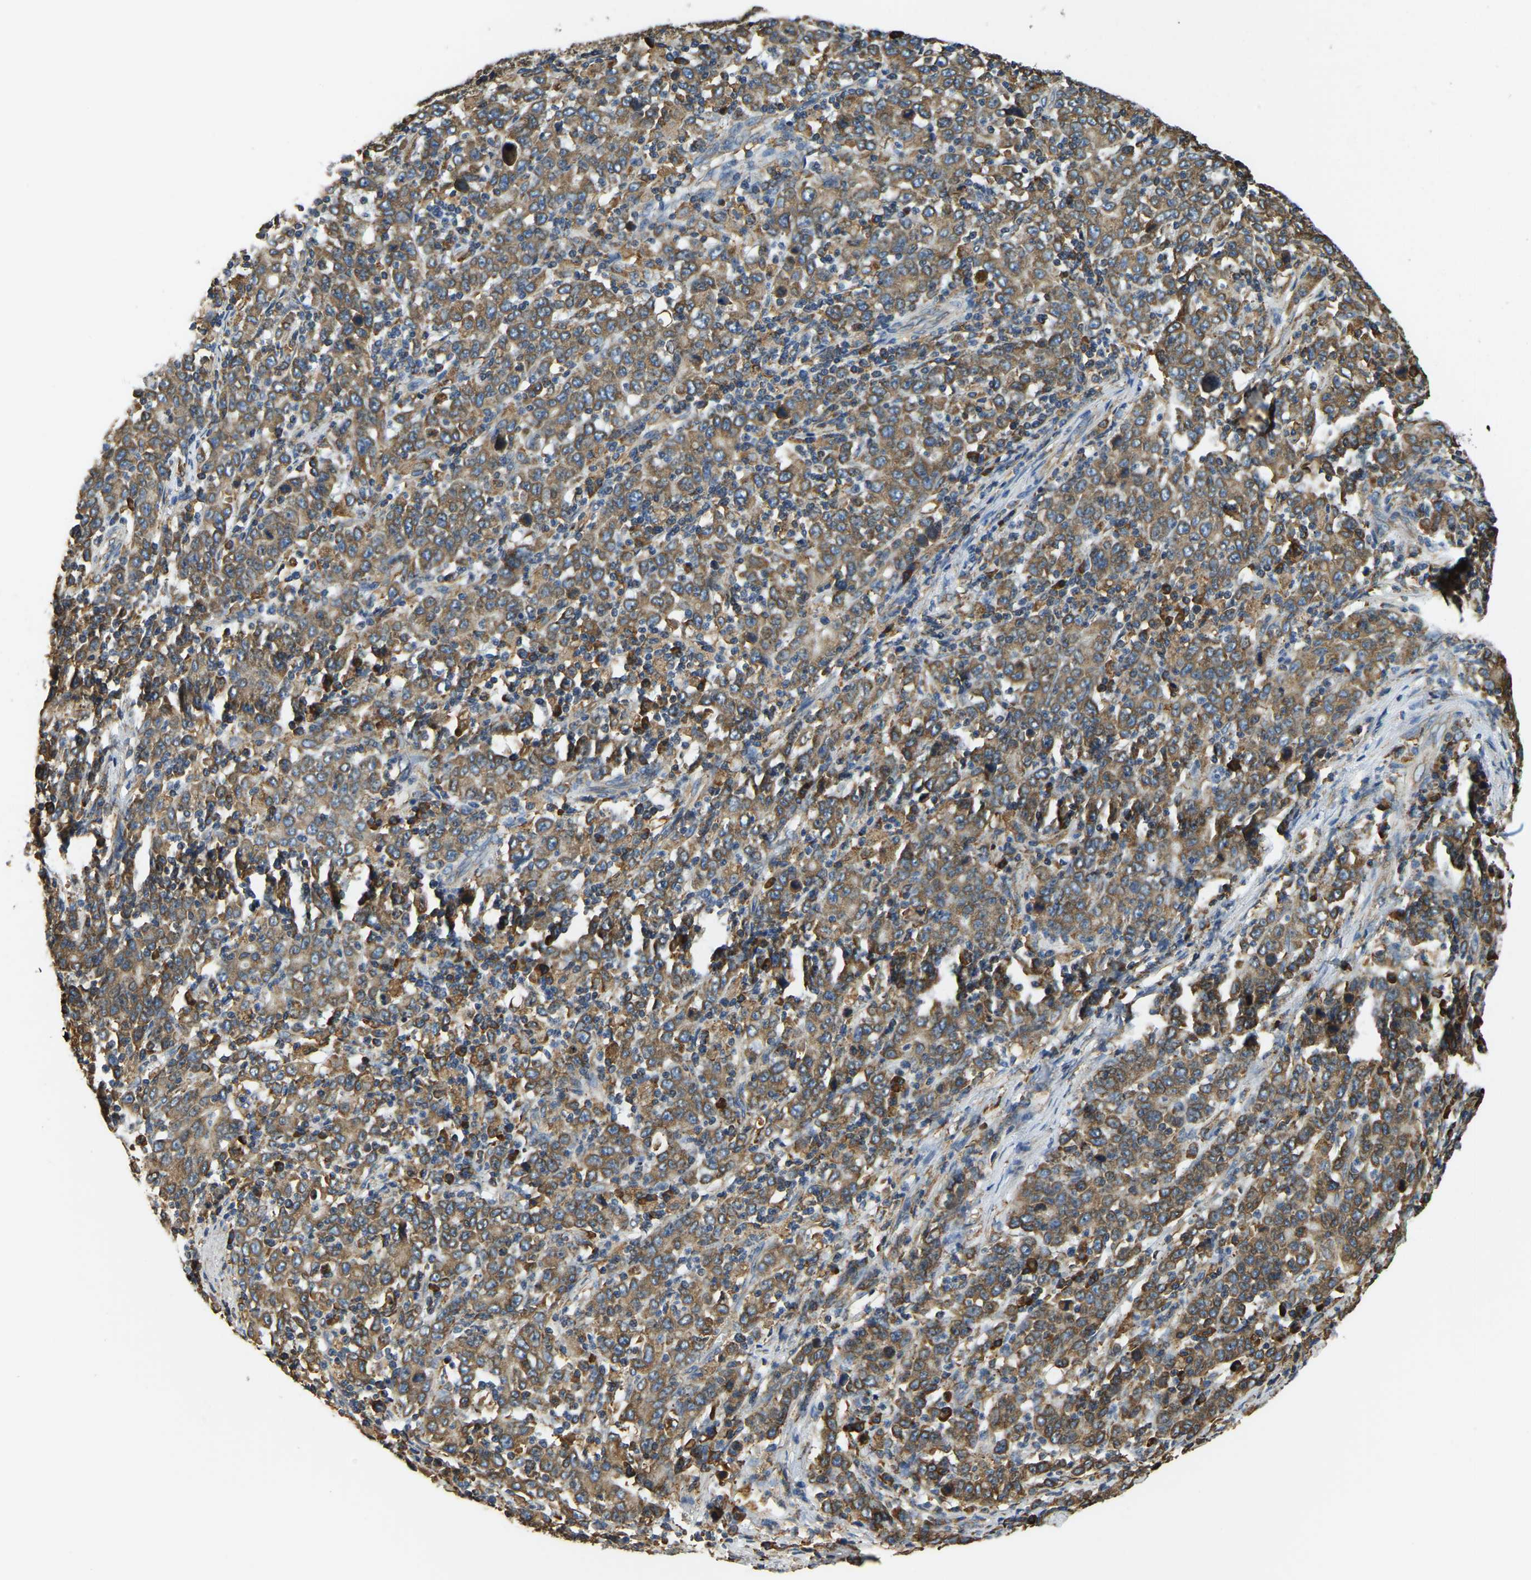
{"staining": {"intensity": "moderate", "quantity": ">75%", "location": "cytoplasmic/membranous"}, "tissue": "stomach cancer", "cell_type": "Tumor cells", "image_type": "cancer", "snomed": [{"axis": "morphology", "description": "Adenocarcinoma, NOS"}, {"axis": "topography", "description": "Stomach, upper"}], "caption": "Immunohistochemistry photomicrograph of adenocarcinoma (stomach) stained for a protein (brown), which reveals medium levels of moderate cytoplasmic/membranous expression in approximately >75% of tumor cells.", "gene": "RNF115", "patient": {"sex": "male", "age": 69}}